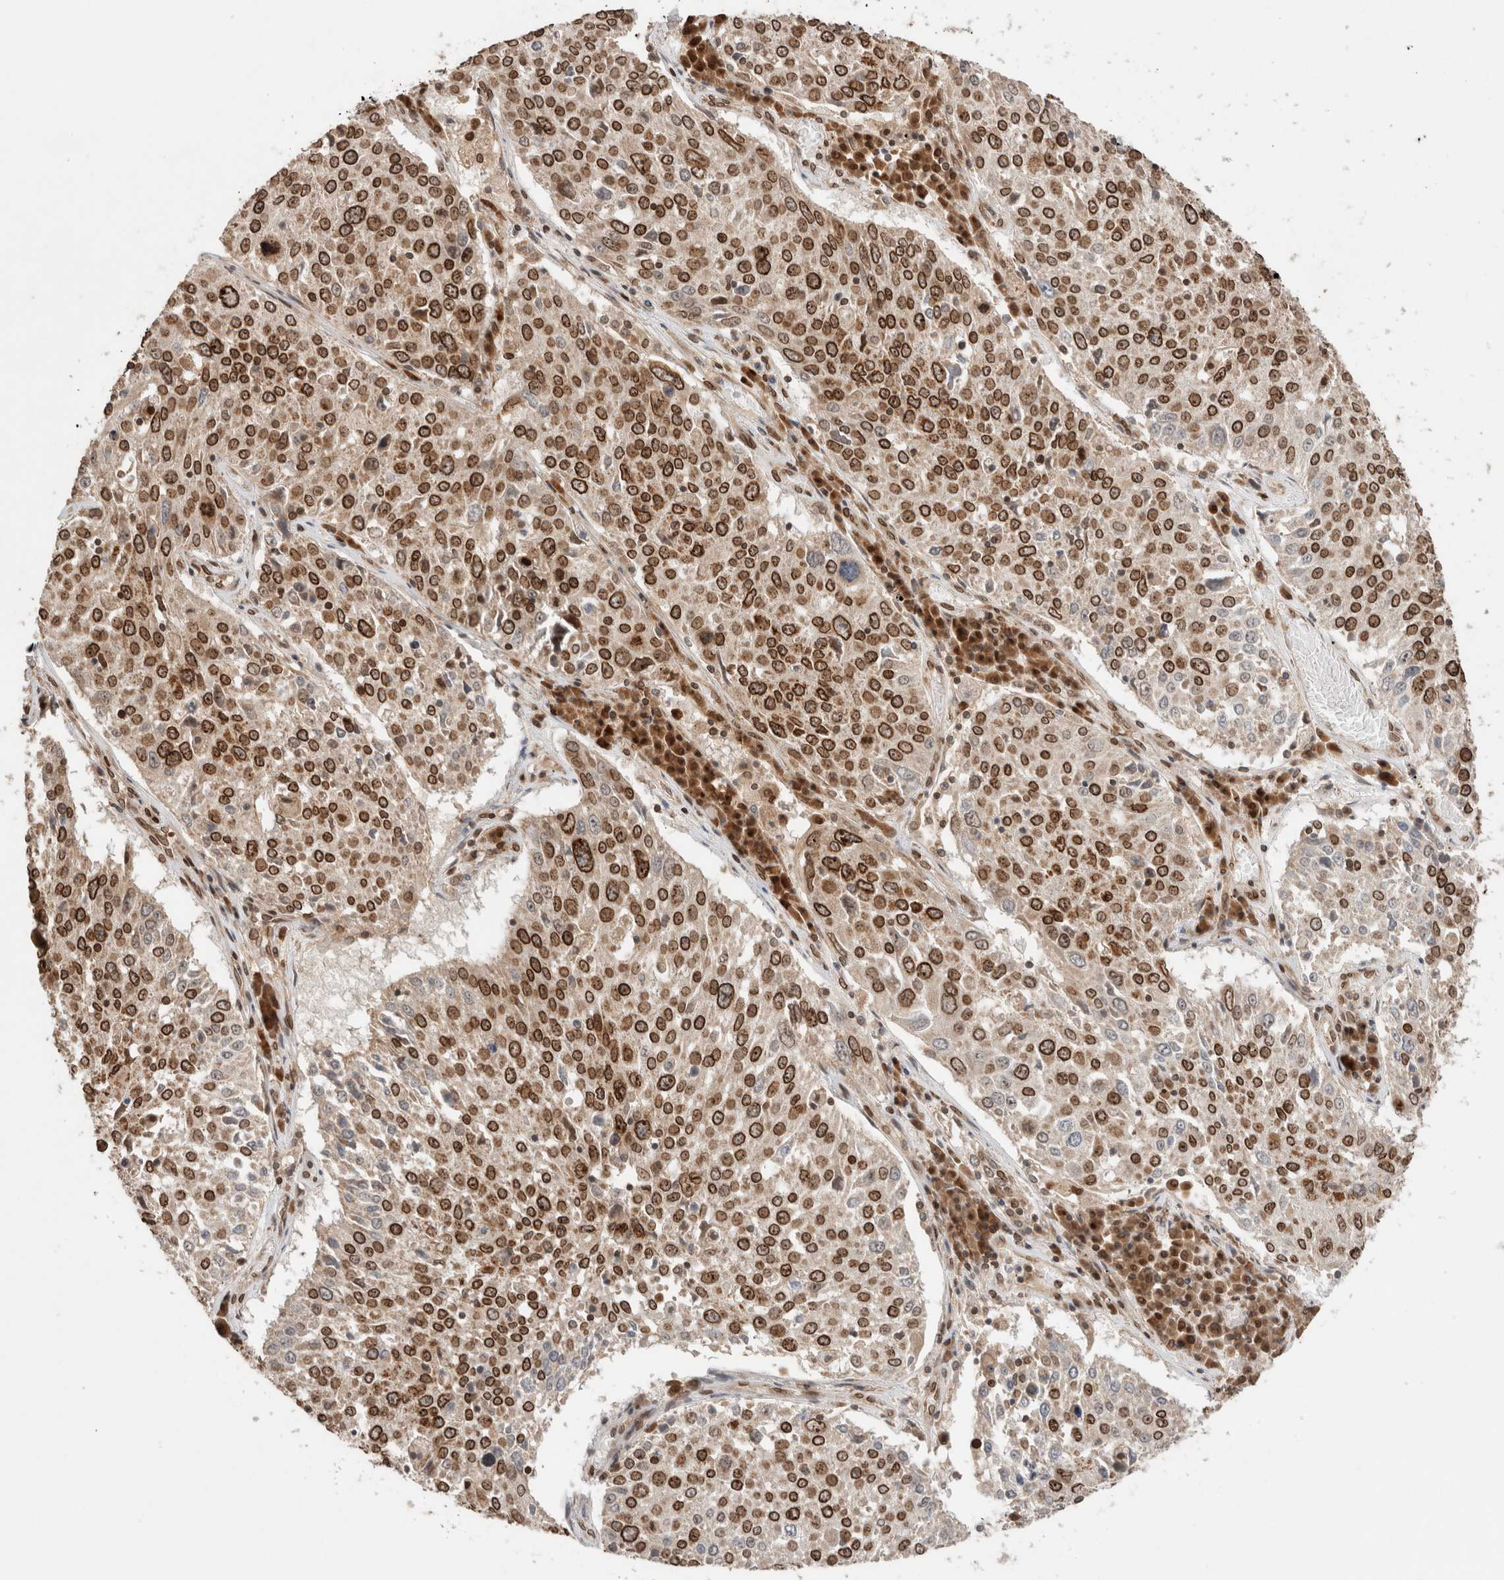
{"staining": {"intensity": "strong", "quantity": ">75%", "location": "cytoplasmic/membranous,nuclear"}, "tissue": "lung cancer", "cell_type": "Tumor cells", "image_type": "cancer", "snomed": [{"axis": "morphology", "description": "Squamous cell carcinoma, NOS"}, {"axis": "topography", "description": "Lung"}], "caption": "Brown immunohistochemical staining in lung cancer reveals strong cytoplasmic/membranous and nuclear staining in approximately >75% of tumor cells. (DAB (3,3'-diaminobenzidine) IHC with brightfield microscopy, high magnification).", "gene": "TPR", "patient": {"sex": "male", "age": 65}}